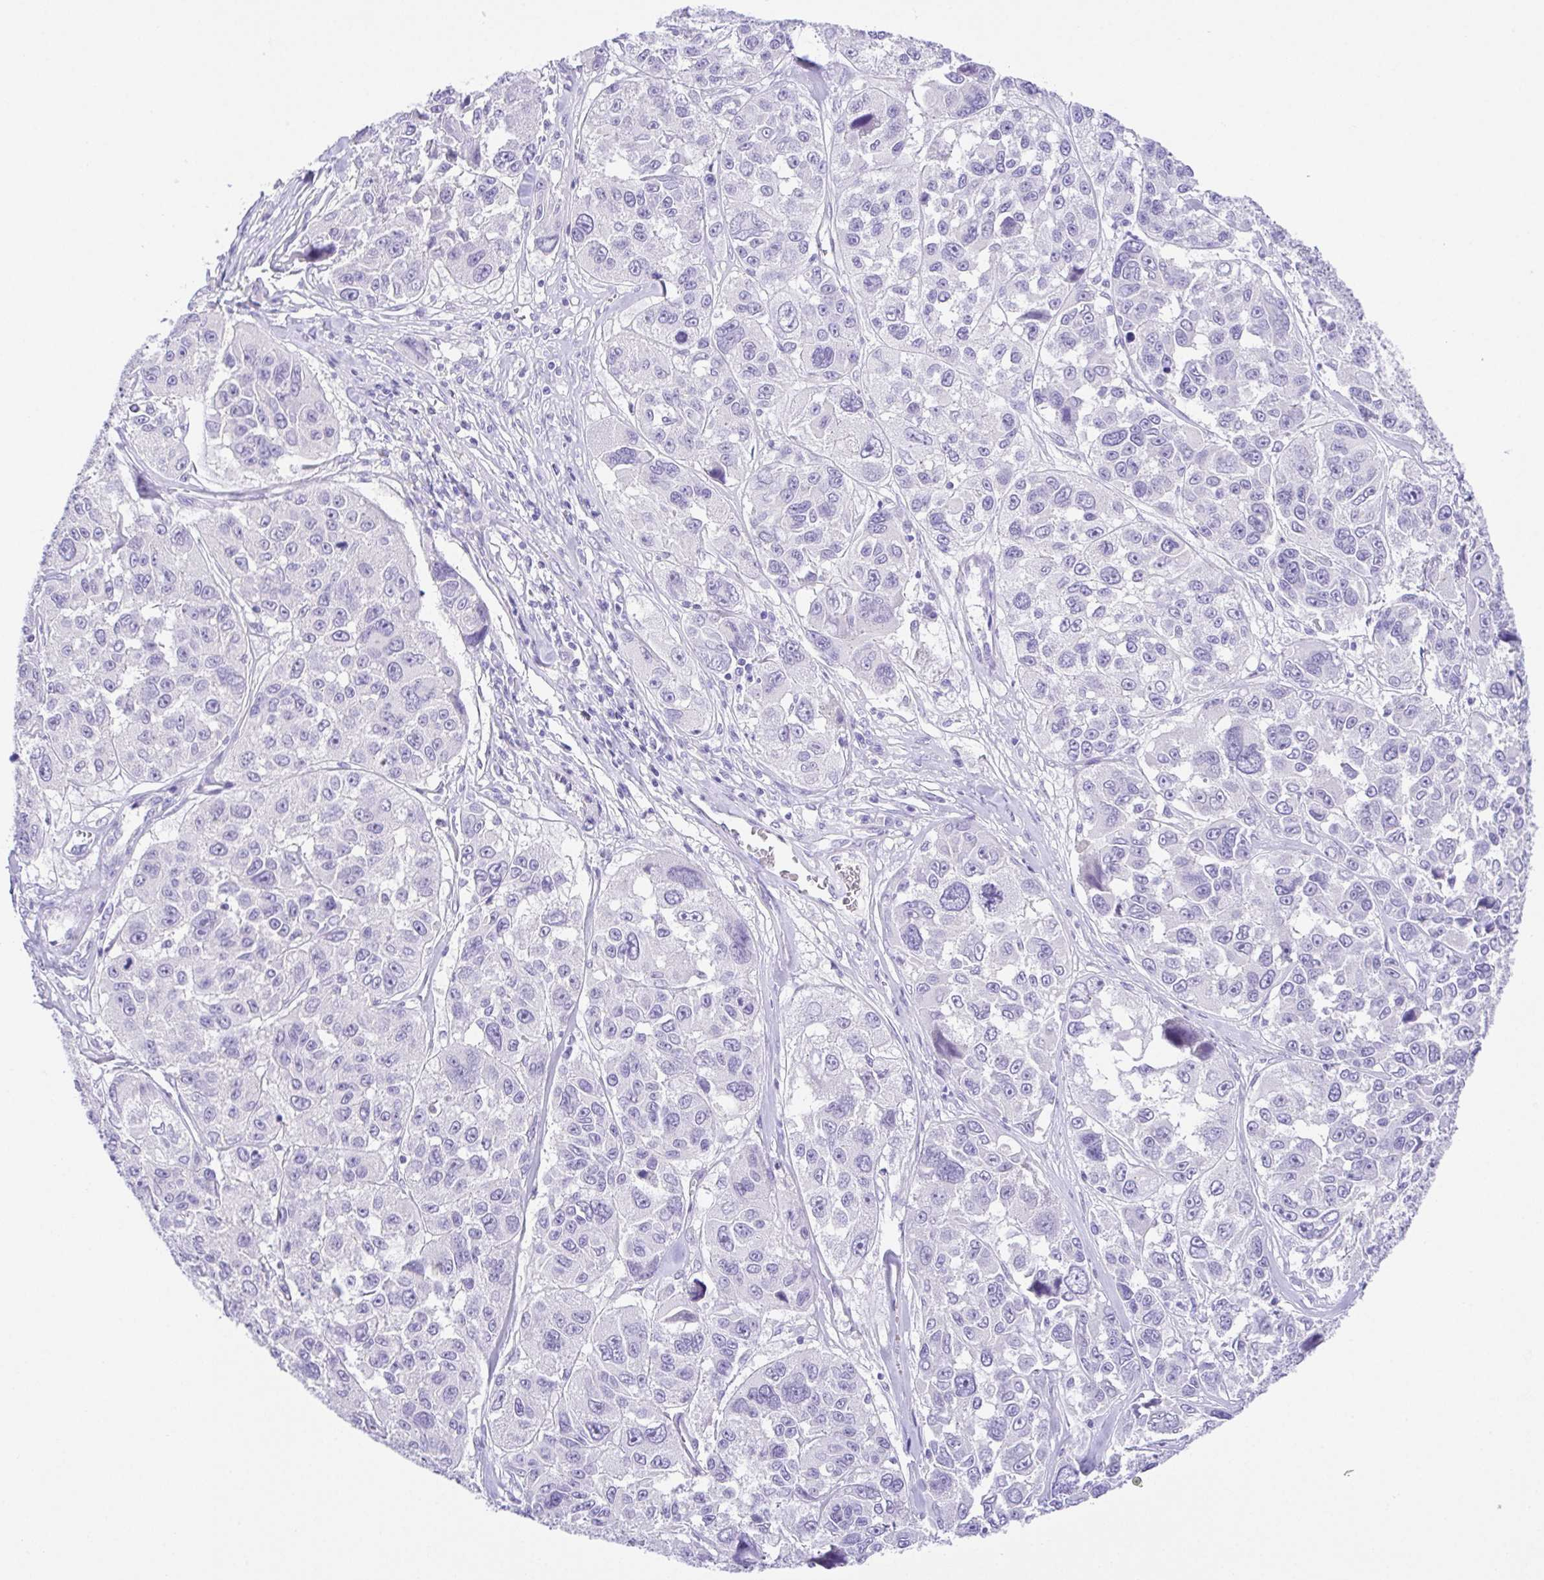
{"staining": {"intensity": "negative", "quantity": "none", "location": "none"}, "tissue": "melanoma", "cell_type": "Tumor cells", "image_type": "cancer", "snomed": [{"axis": "morphology", "description": "Malignant melanoma, NOS"}, {"axis": "topography", "description": "Skin"}], "caption": "High power microscopy image of an immunohistochemistry (IHC) micrograph of malignant melanoma, revealing no significant staining in tumor cells.", "gene": "SPATA4", "patient": {"sex": "female", "age": 66}}